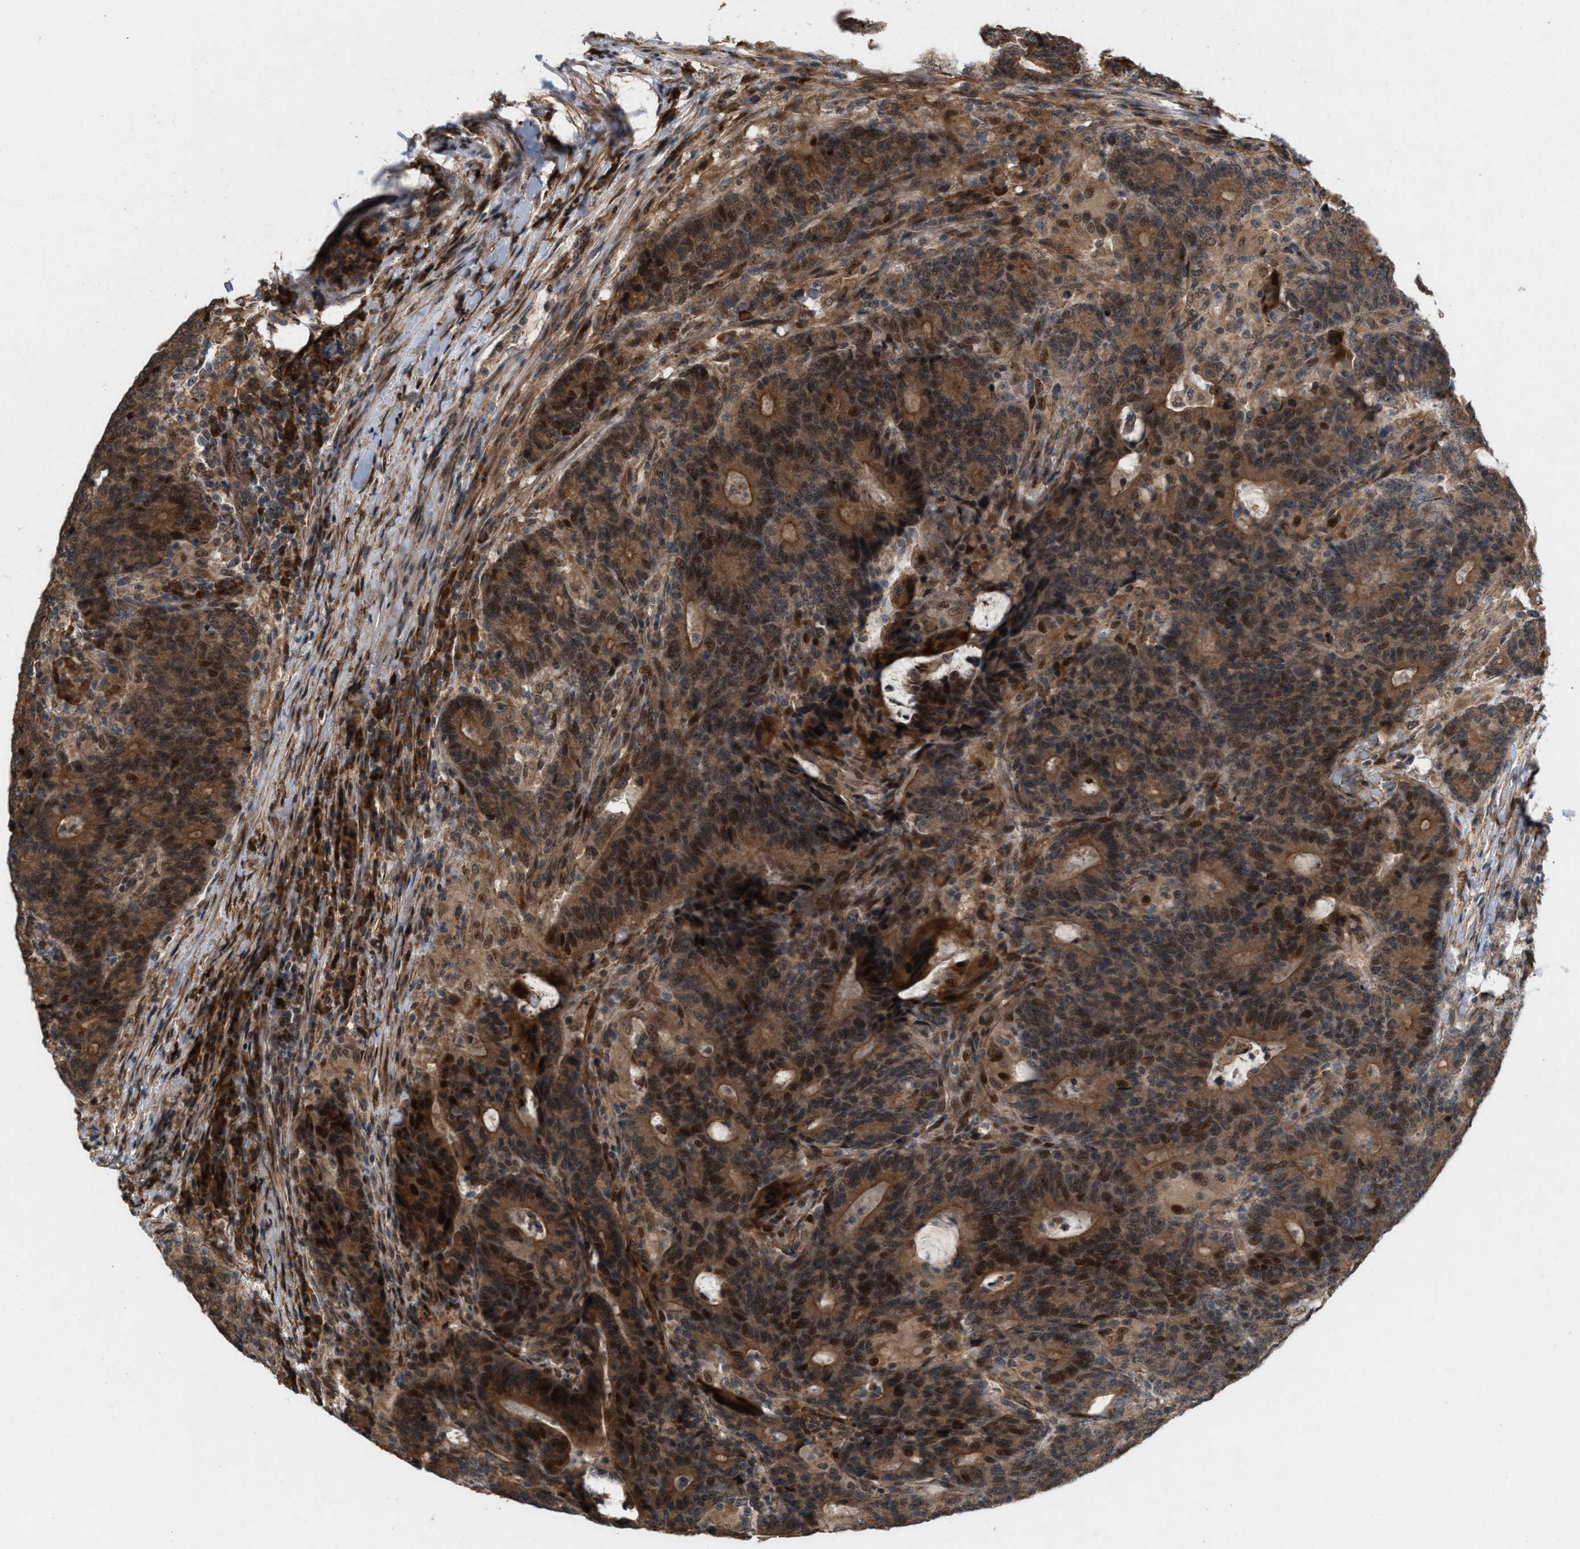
{"staining": {"intensity": "moderate", "quantity": ">75%", "location": "cytoplasmic/membranous,nuclear"}, "tissue": "colorectal cancer", "cell_type": "Tumor cells", "image_type": "cancer", "snomed": [{"axis": "morphology", "description": "Normal tissue, NOS"}, {"axis": "morphology", "description": "Adenocarcinoma, NOS"}, {"axis": "topography", "description": "Colon"}], "caption": "Tumor cells show medium levels of moderate cytoplasmic/membranous and nuclear staining in about >75% of cells in human adenocarcinoma (colorectal). Using DAB (3,3'-diaminobenzidine) (brown) and hematoxylin (blue) stains, captured at high magnification using brightfield microscopy.", "gene": "MFSD6", "patient": {"sex": "female", "age": 75}}